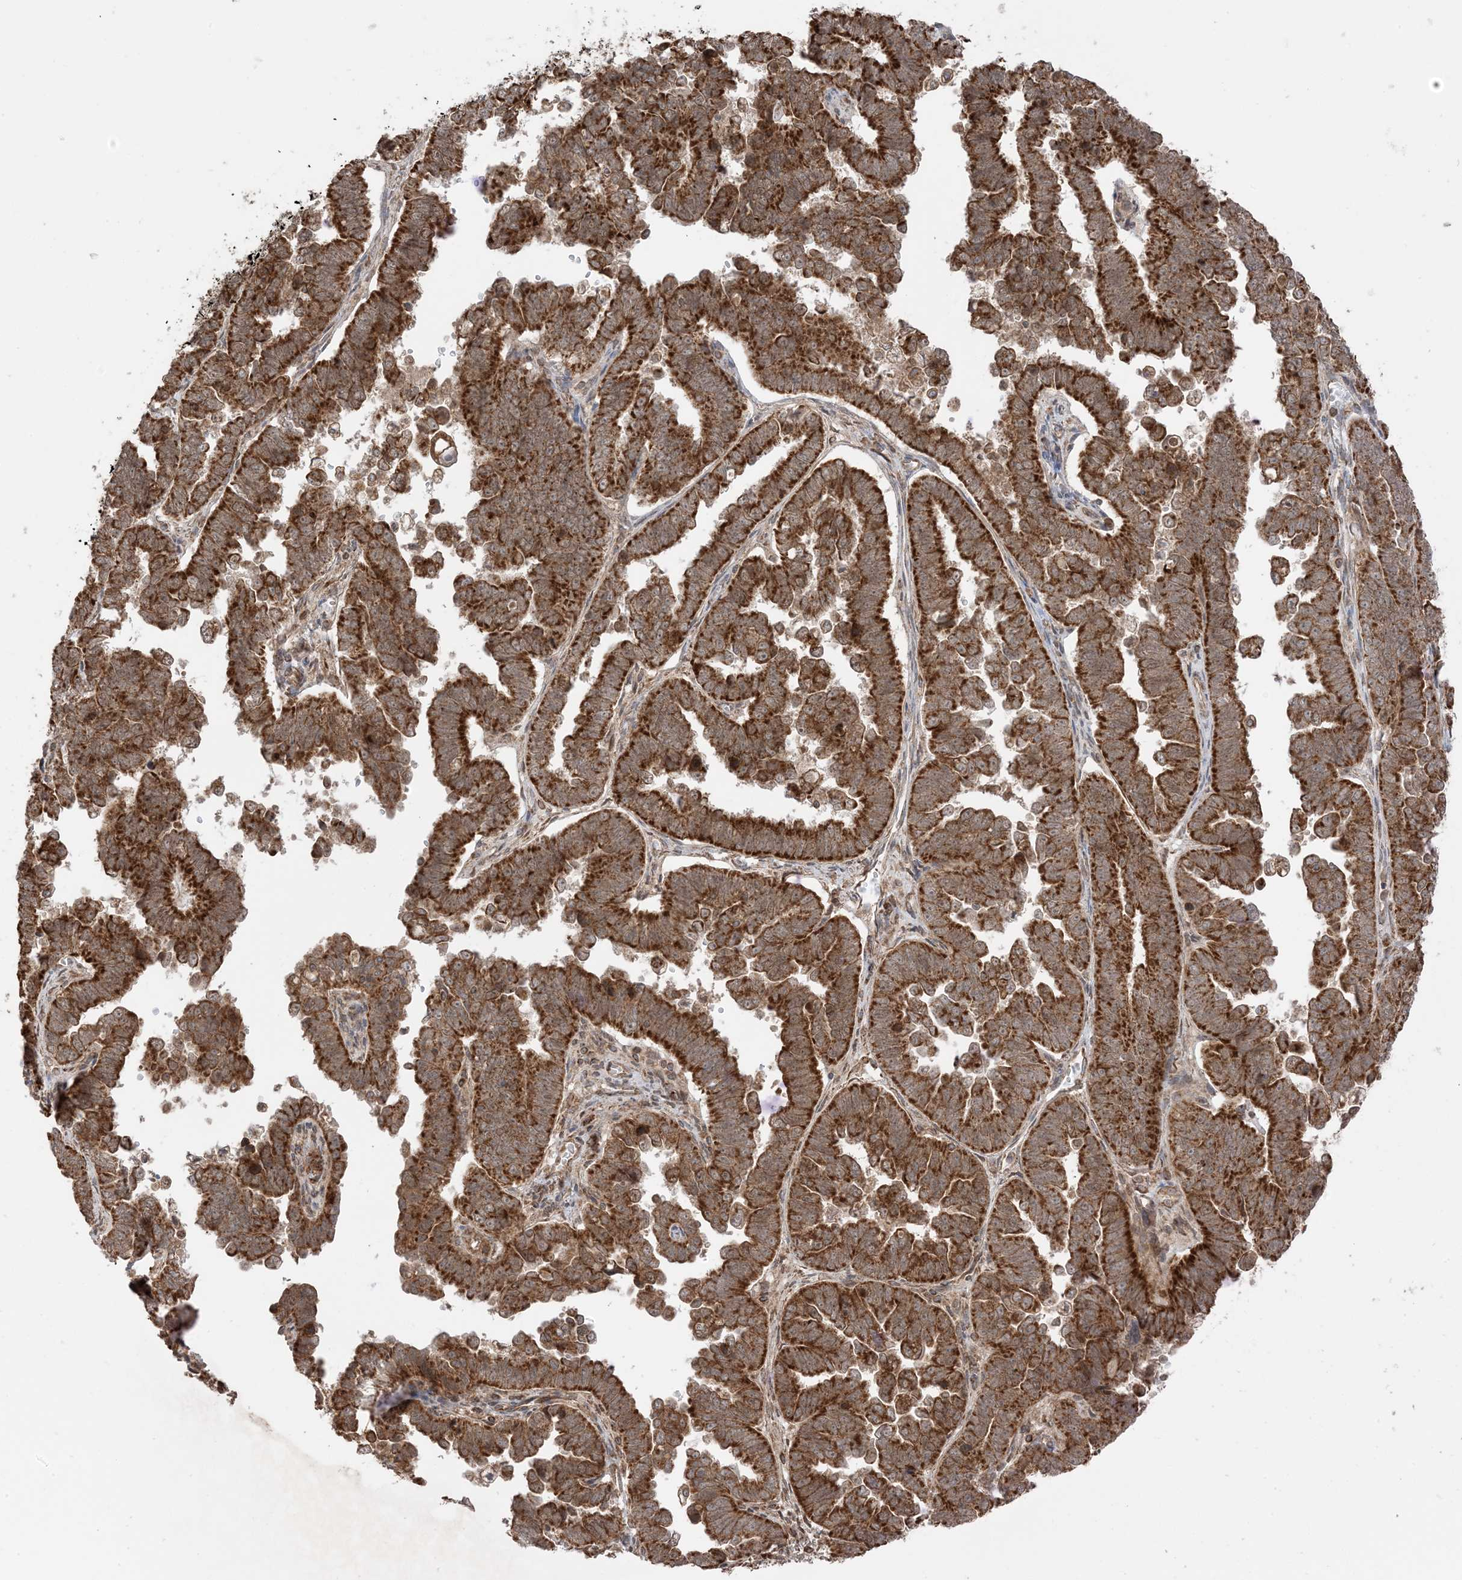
{"staining": {"intensity": "strong", "quantity": ">75%", "location": "cytoplasmic/membranous"}, "tissue": "endometrial cancer", "cell_type": "Tumor cells", "image_type": "cancer", "snomed": [{"axis": "morphology", "description": "Adenocarcinoma, NOS"}, {"axis": "topography", "description": "Endometrium"}], "caption": "Adenocarcinoma (endometrial) stained with a brown dye displays strong cytoplasmic/membranous positive expression in about >75% of tumor cells.", "gene": "N4BP3", "patient": {"sex": "female", "age": 75}}